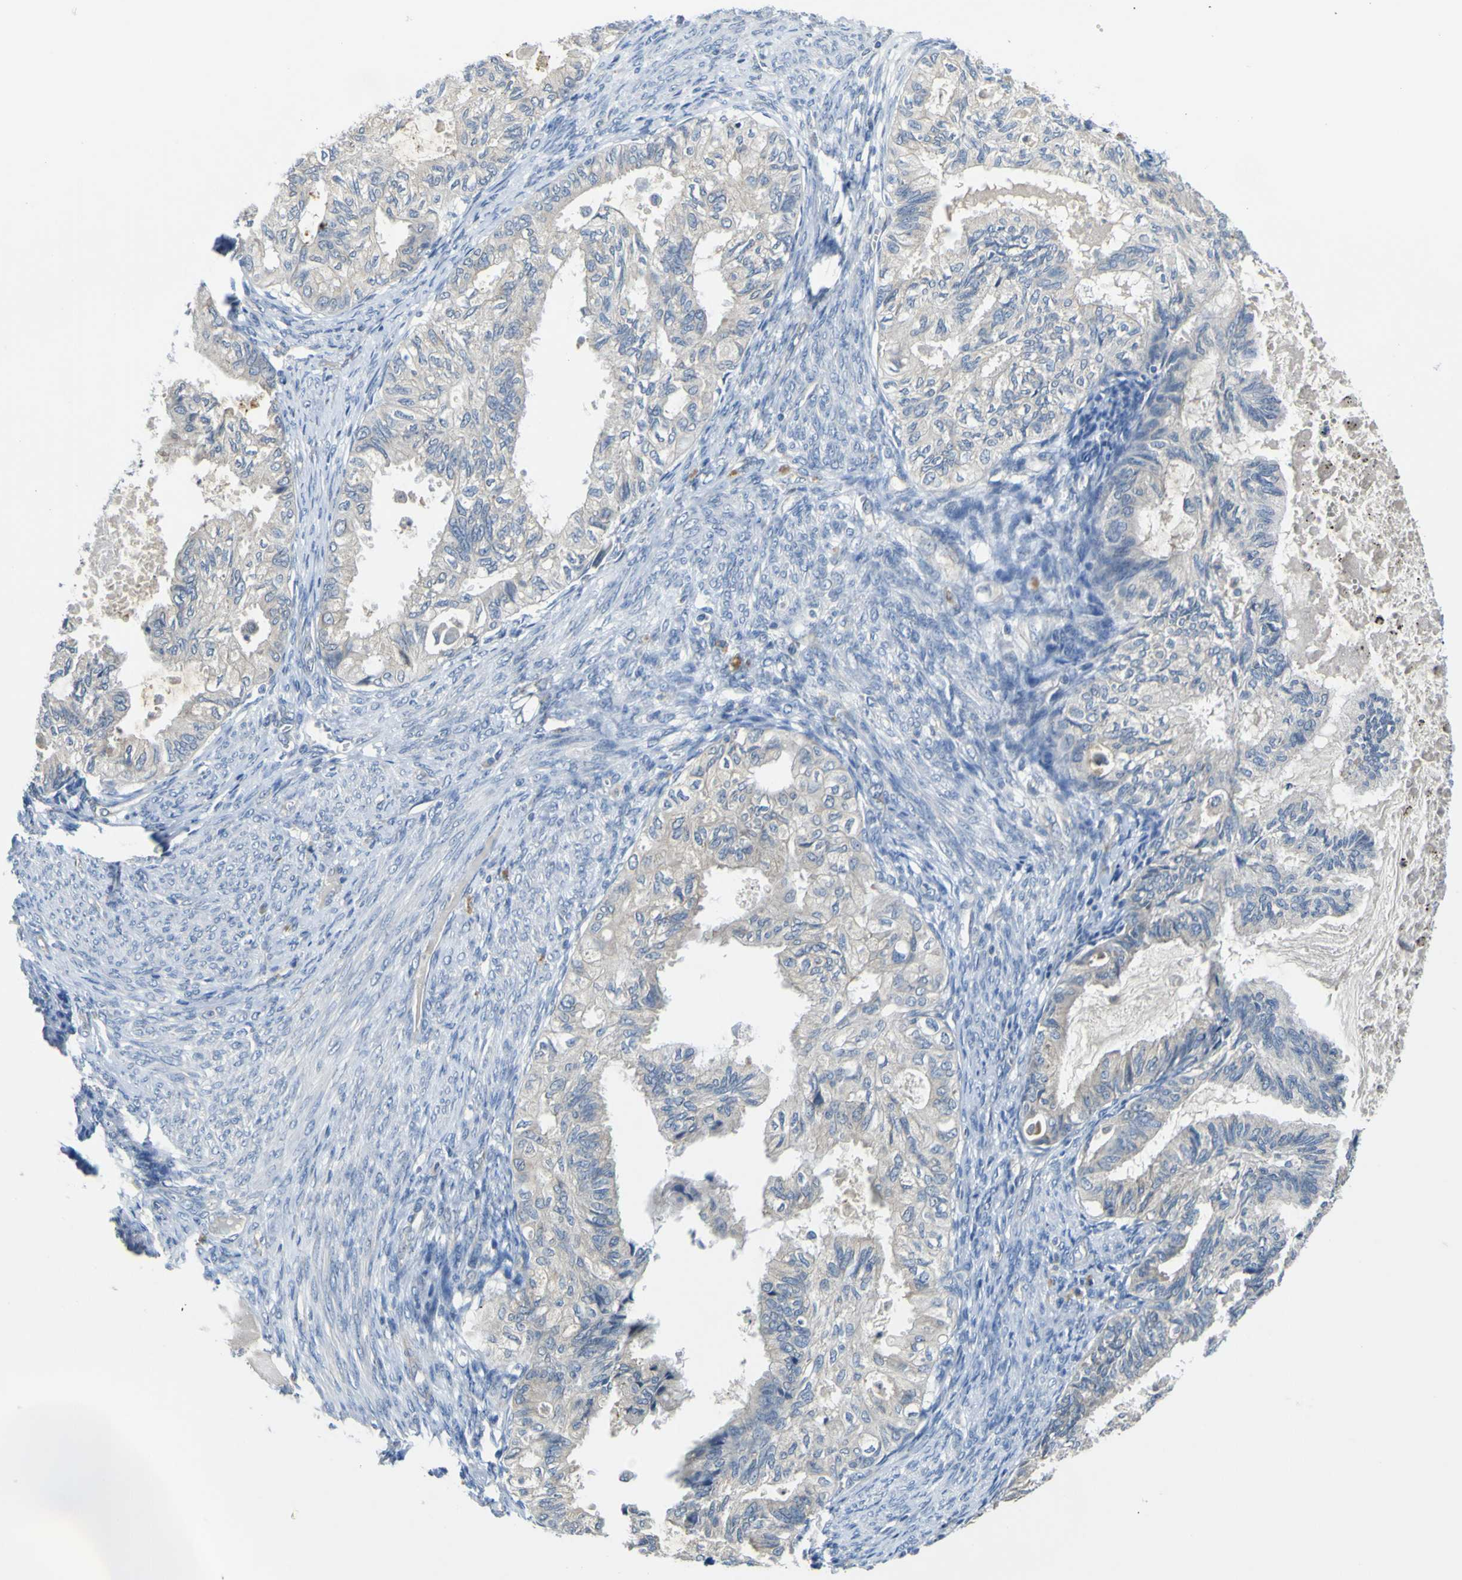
{"staining": {"intensity": "weak", "quantity": "25%-75%", "location": "cytoplasmic/membranous"}, "tissue": "cervical cancer", "cell_type": "Tumor cells", "image_type": "cancer", "snomed": [{"axis": "morphology", "description": "Normal tissue, NOS"}, {"axis": "morphology", "description": "Adenocarcinoma, NOS"}, {"axis": "topography", "description": "Cervix"}, {"axis": "topography", "description": "Endometrium"}], "caption": "About 25%-75% of tumor cells in human adenocarcinoma (cervical) display weak cytoplasmic/membranous protein staining as visualized by brown immunohistochemical staining.", "gene": "LDLR", "patient": {"sex": "female", "age": 86}}